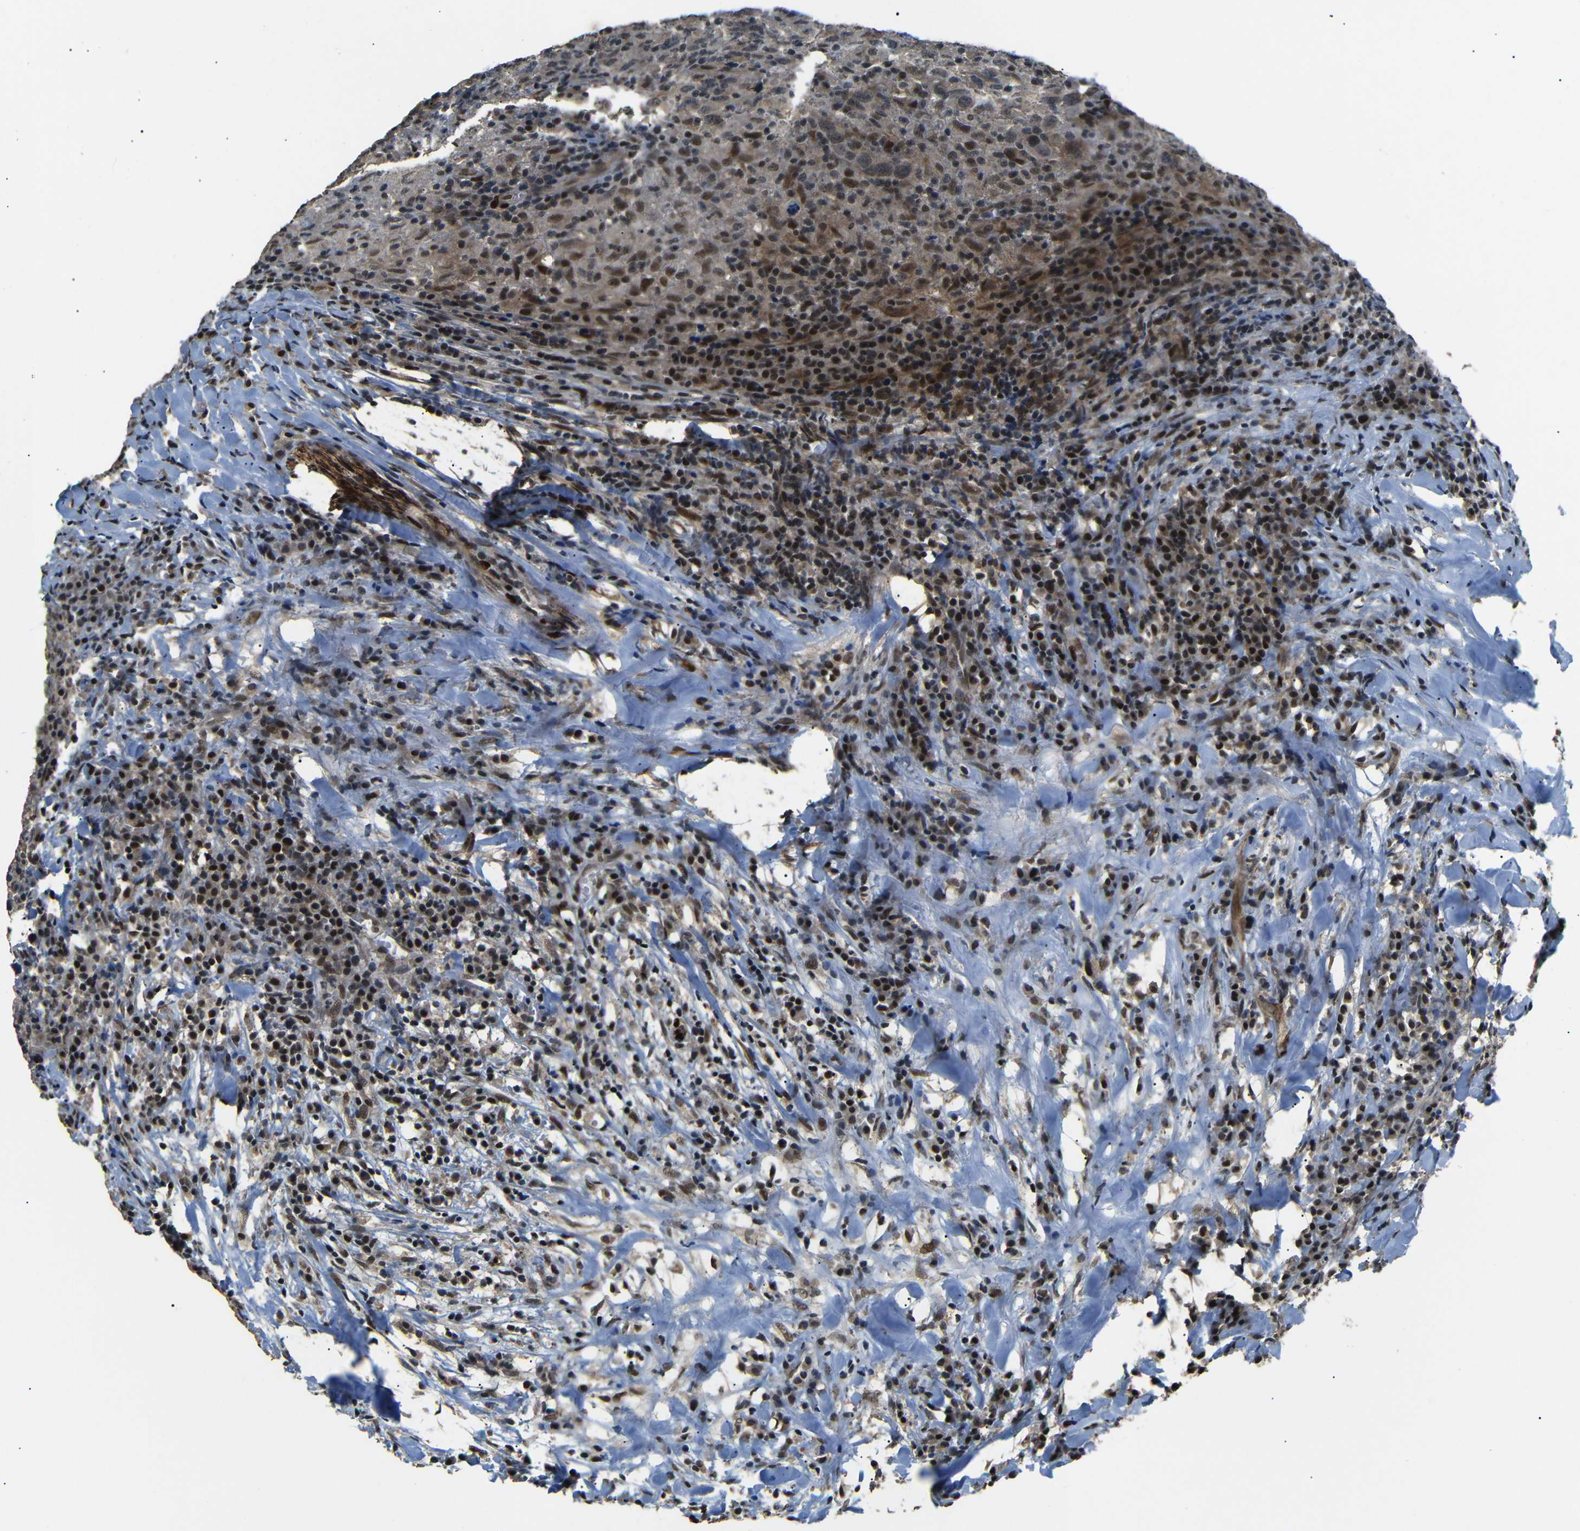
{"staining": {"intensity": "moderate", "quantity": ">75%", "location": "cytoplasmic/membranous,nuclear"}, "tissue": "head and neck cancer", "cell_type": "Tumor cells", "image_type": "cancer", "snomed": [{"axis": "morphology", "description": "Adenocarcinoma, NOS"}, {"axis": "topography", "description": "Salivary gland"}, {"axis": "topography", "description": "Head-Neck"}], "caption": "Human head and neck adenocarcinoma stained with a protein marker reveals moderate staining in tumor cells.", "gene": "TBX2", "patient": {"sex": "female", "age": 65}}